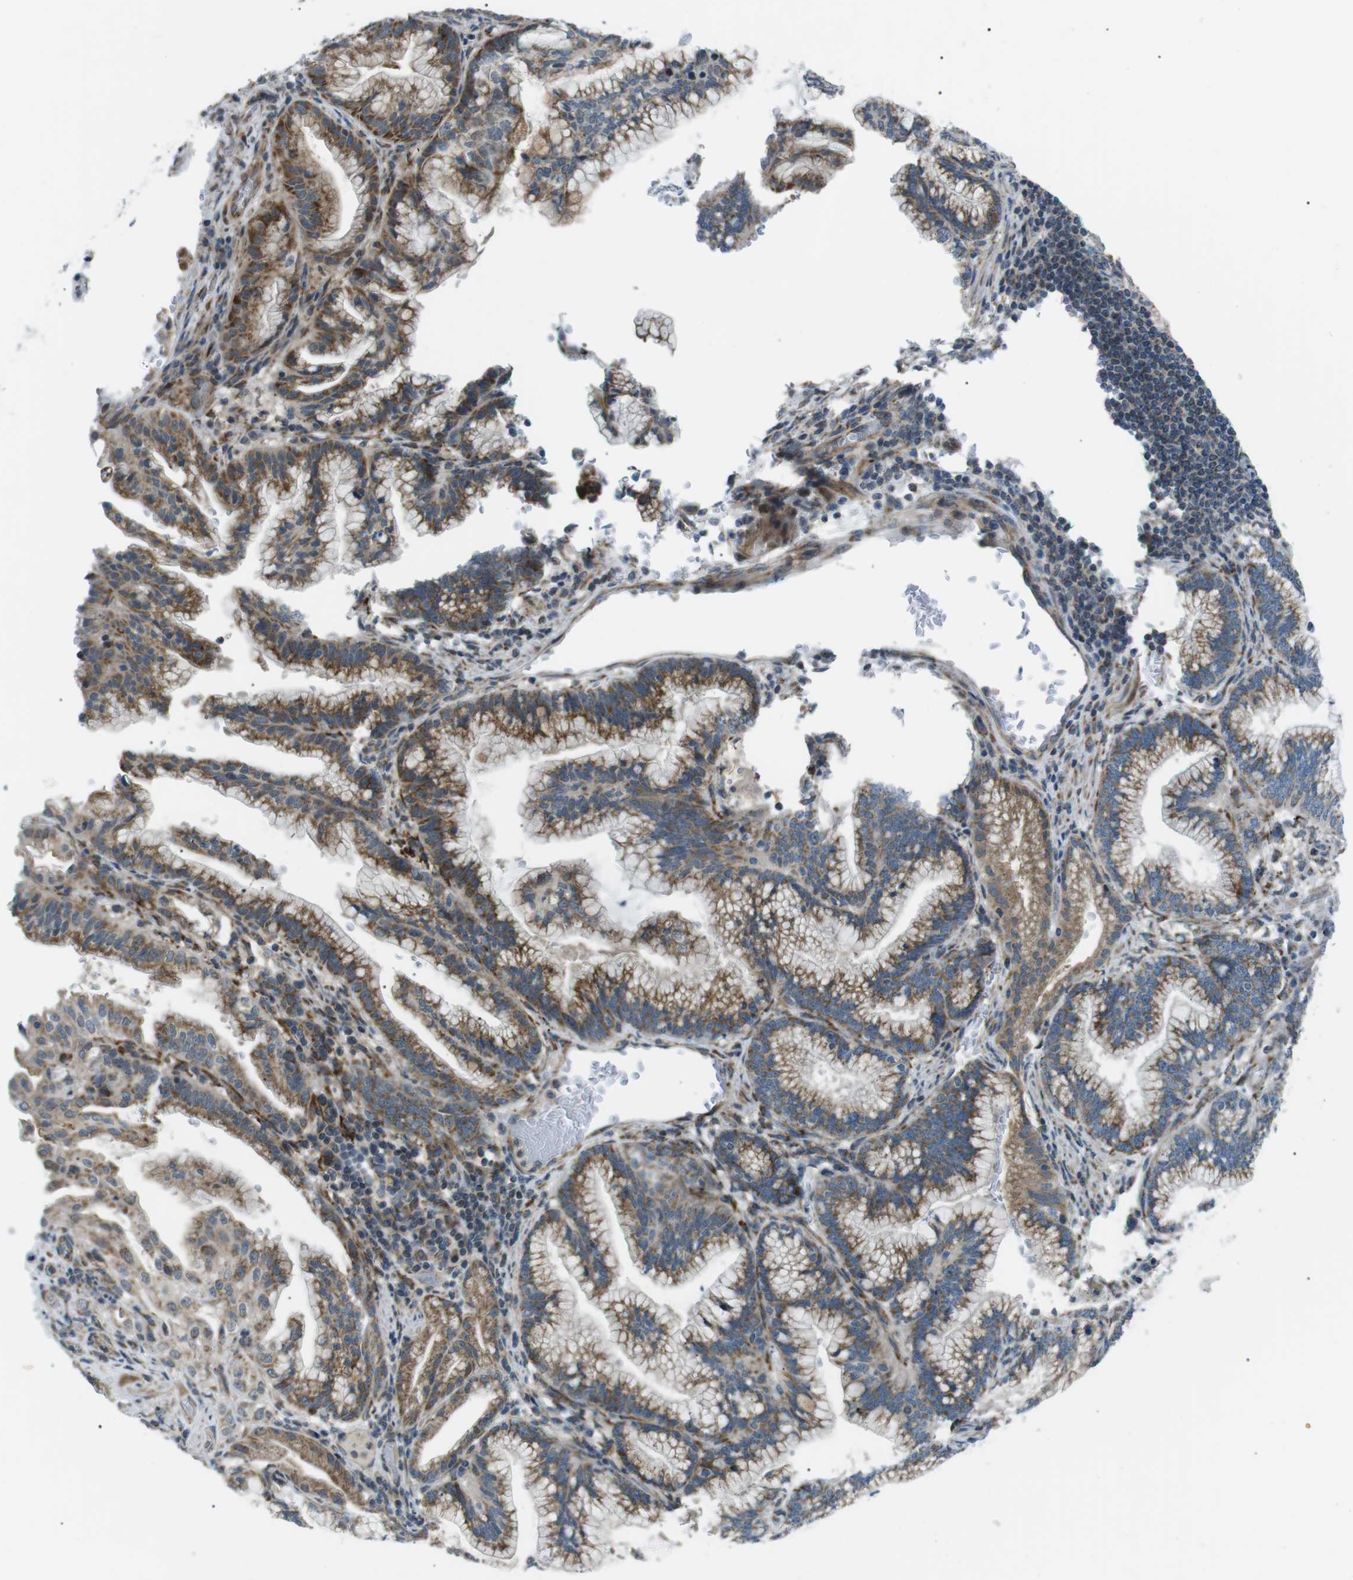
{"staining": {"intensity": "strong", "quantity": ">75%", "location": "cytoplasmic/membranous"}, "tissue": "pancreatic cancer", "cell_type": "Tumor cells", "image_type": "cancer", "snomed": [{"axis": "morphology", "description": "Adenocarcinoma, NOS"}, {"axis": "topography", "description": "Pancreas"}], "caption": "Immunohistochemical staining of pancreatic cancer (adenocarcinoma) exhibits high levels of strong cytoplasmic/membranous protein expression in about >75% of tumor cells.", "gene": "ARID5B", "patient": {"sex": "female", "age": 64}}